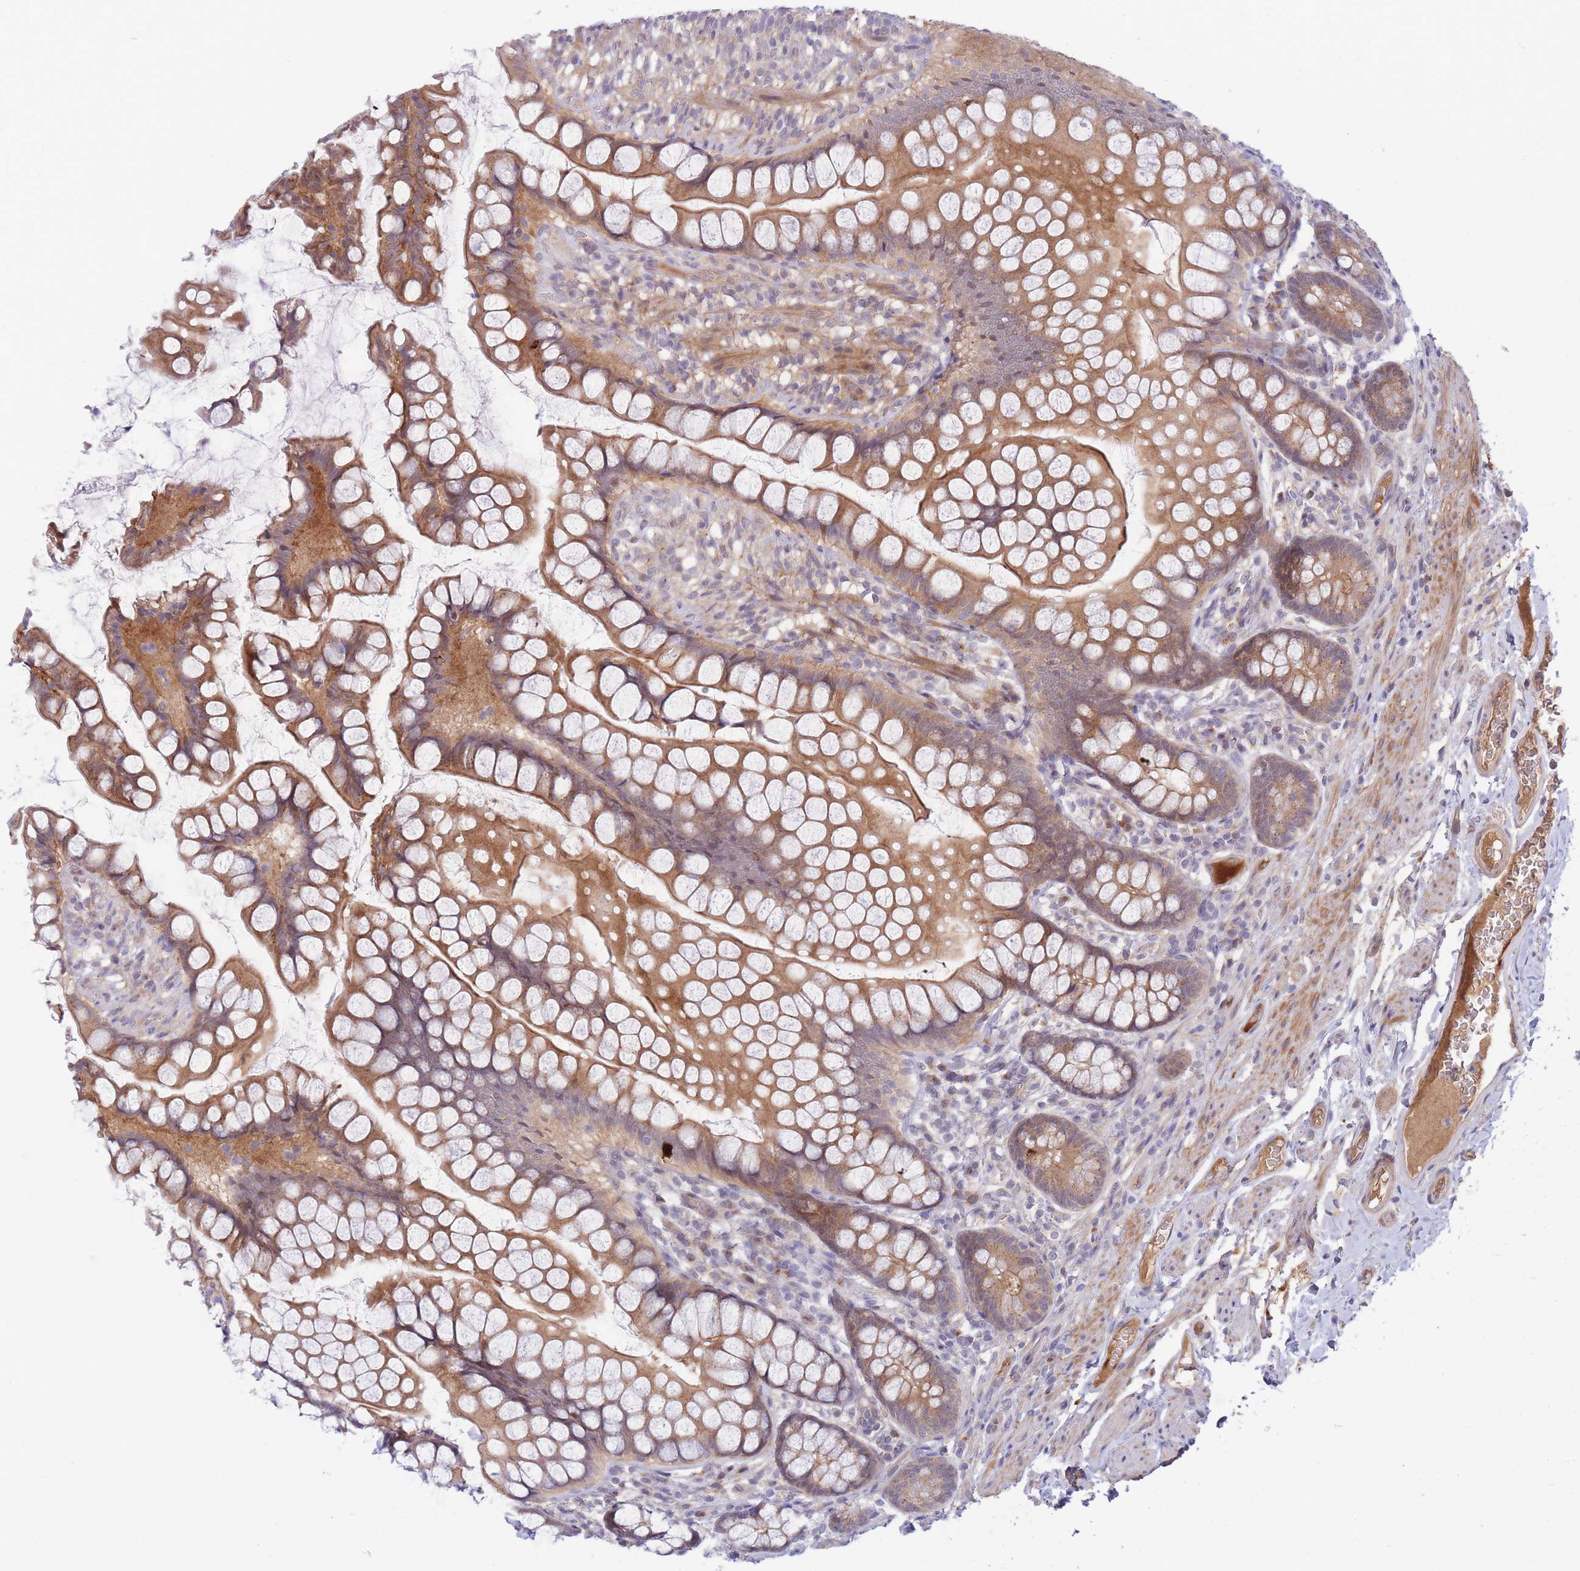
{"staining": {"intensity": "moderate", "quantity": "25%-75%", "location": "cytoplasmic/membranous"}, "tissue": "small intestine", "cell_type": "Glandular cells", "image_type": "normal", "snomed": [{"axis": "morphology", "description": "Normal tissue, NOS"}, {"axis": "topography", "description": "Small intestine"}], "caption": "Glandular cells reveal moderate cytoplasmic/membranous staining in approximately 25%-75% of cells in unremarkable small intestine.", "gene": "APOL4", "patient": {"sex": "male", "age": 70}}